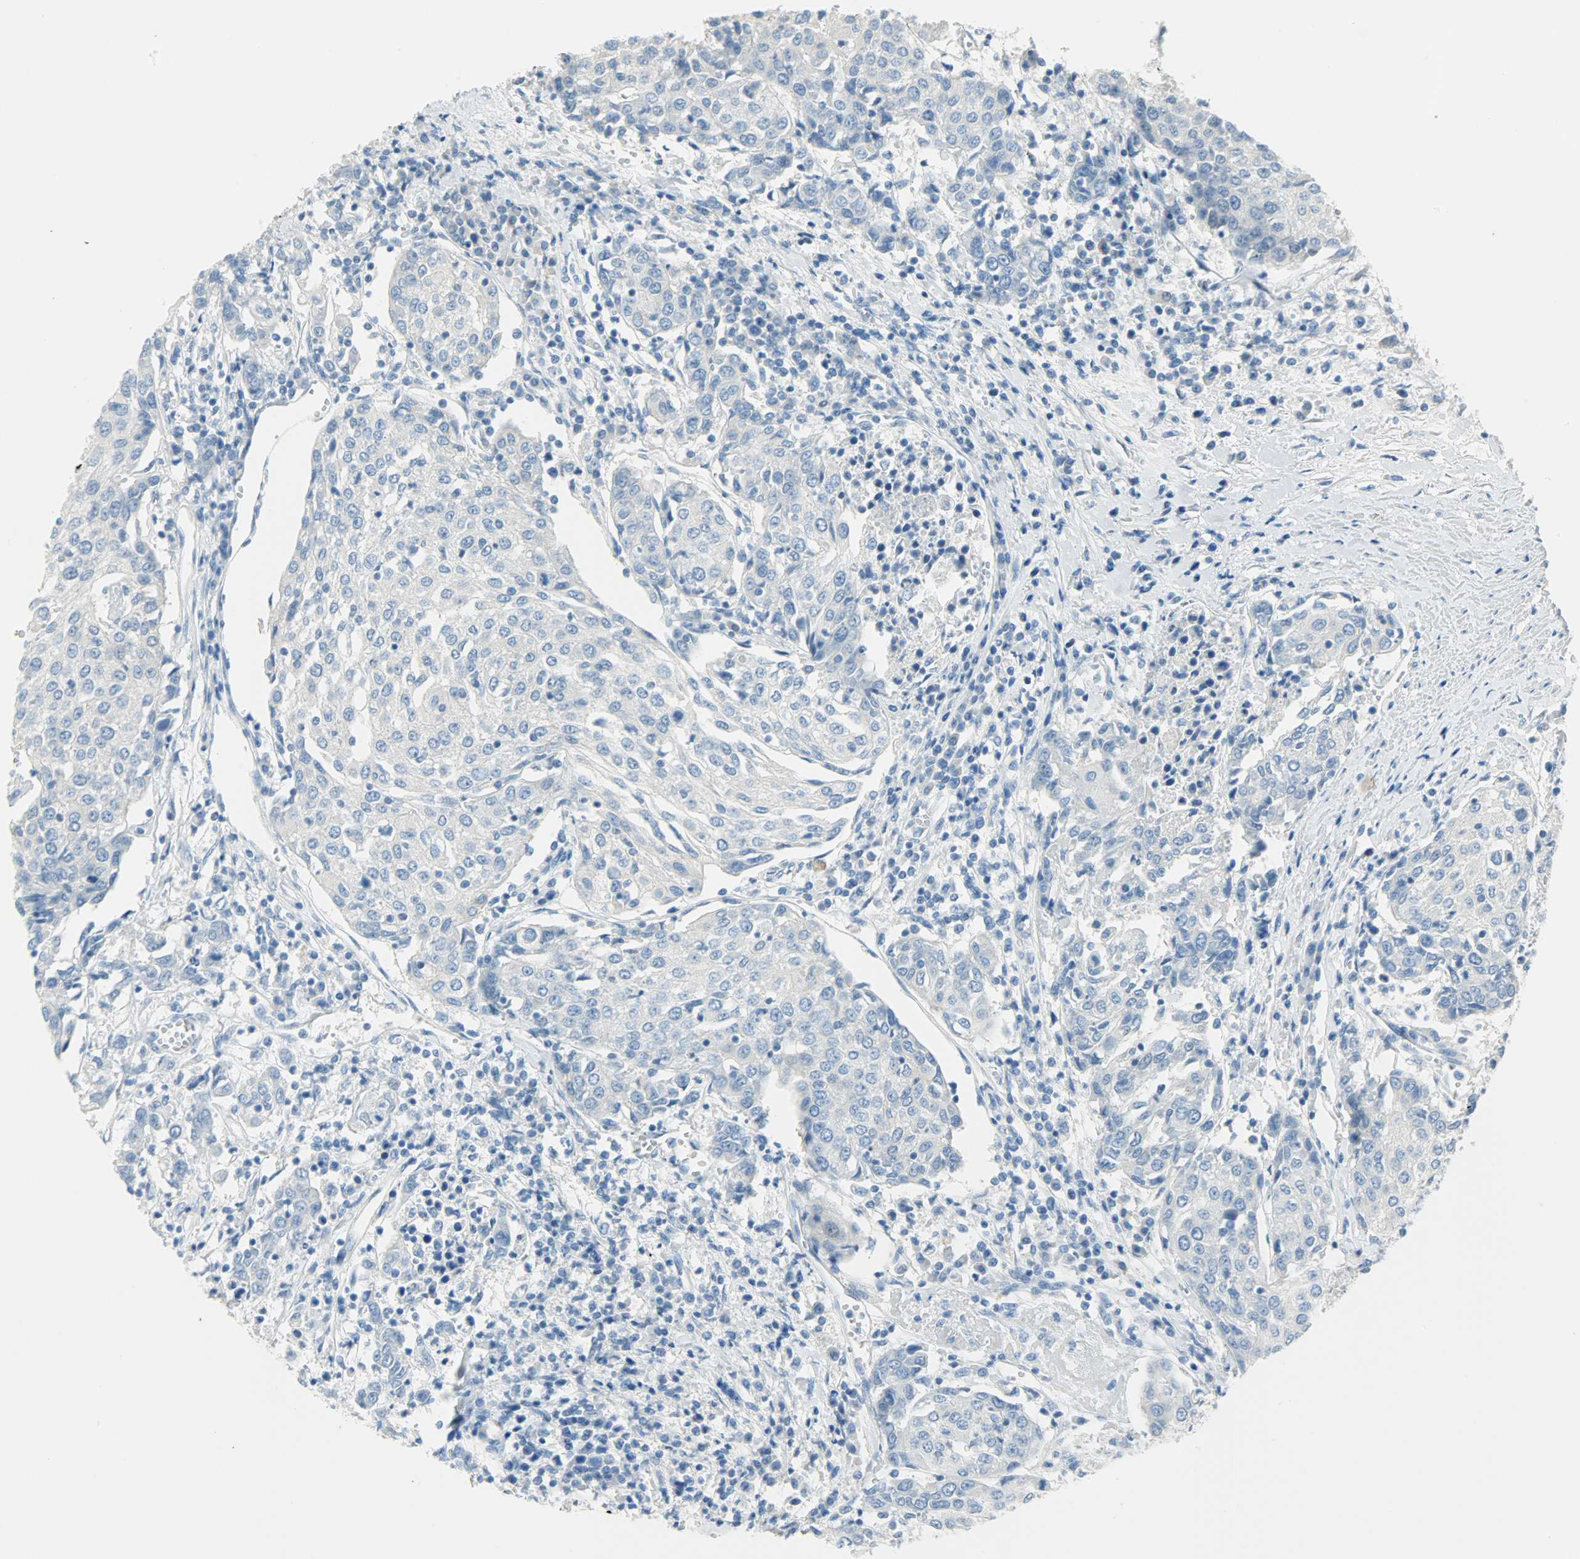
{"staining": {"intensity": "negative", "quantity": "none", "location": "none"}, "tissue": "urothelial cancer", "cell_type": "Tumor cells", "image_type": "cancer", "snomed": [{"axis": "morphology", "description": "Urothelial carcinoma, High grade"}, {"axis": "topography", "description": "Urinary bladder"}], "caption": "This is an immunohistochemistry (IHC) photomicrograph of human urothelial cancer. There is no expression in tumor cells.", "gene": "PROM1", "patient": {"sex": "female", "age": 85}}